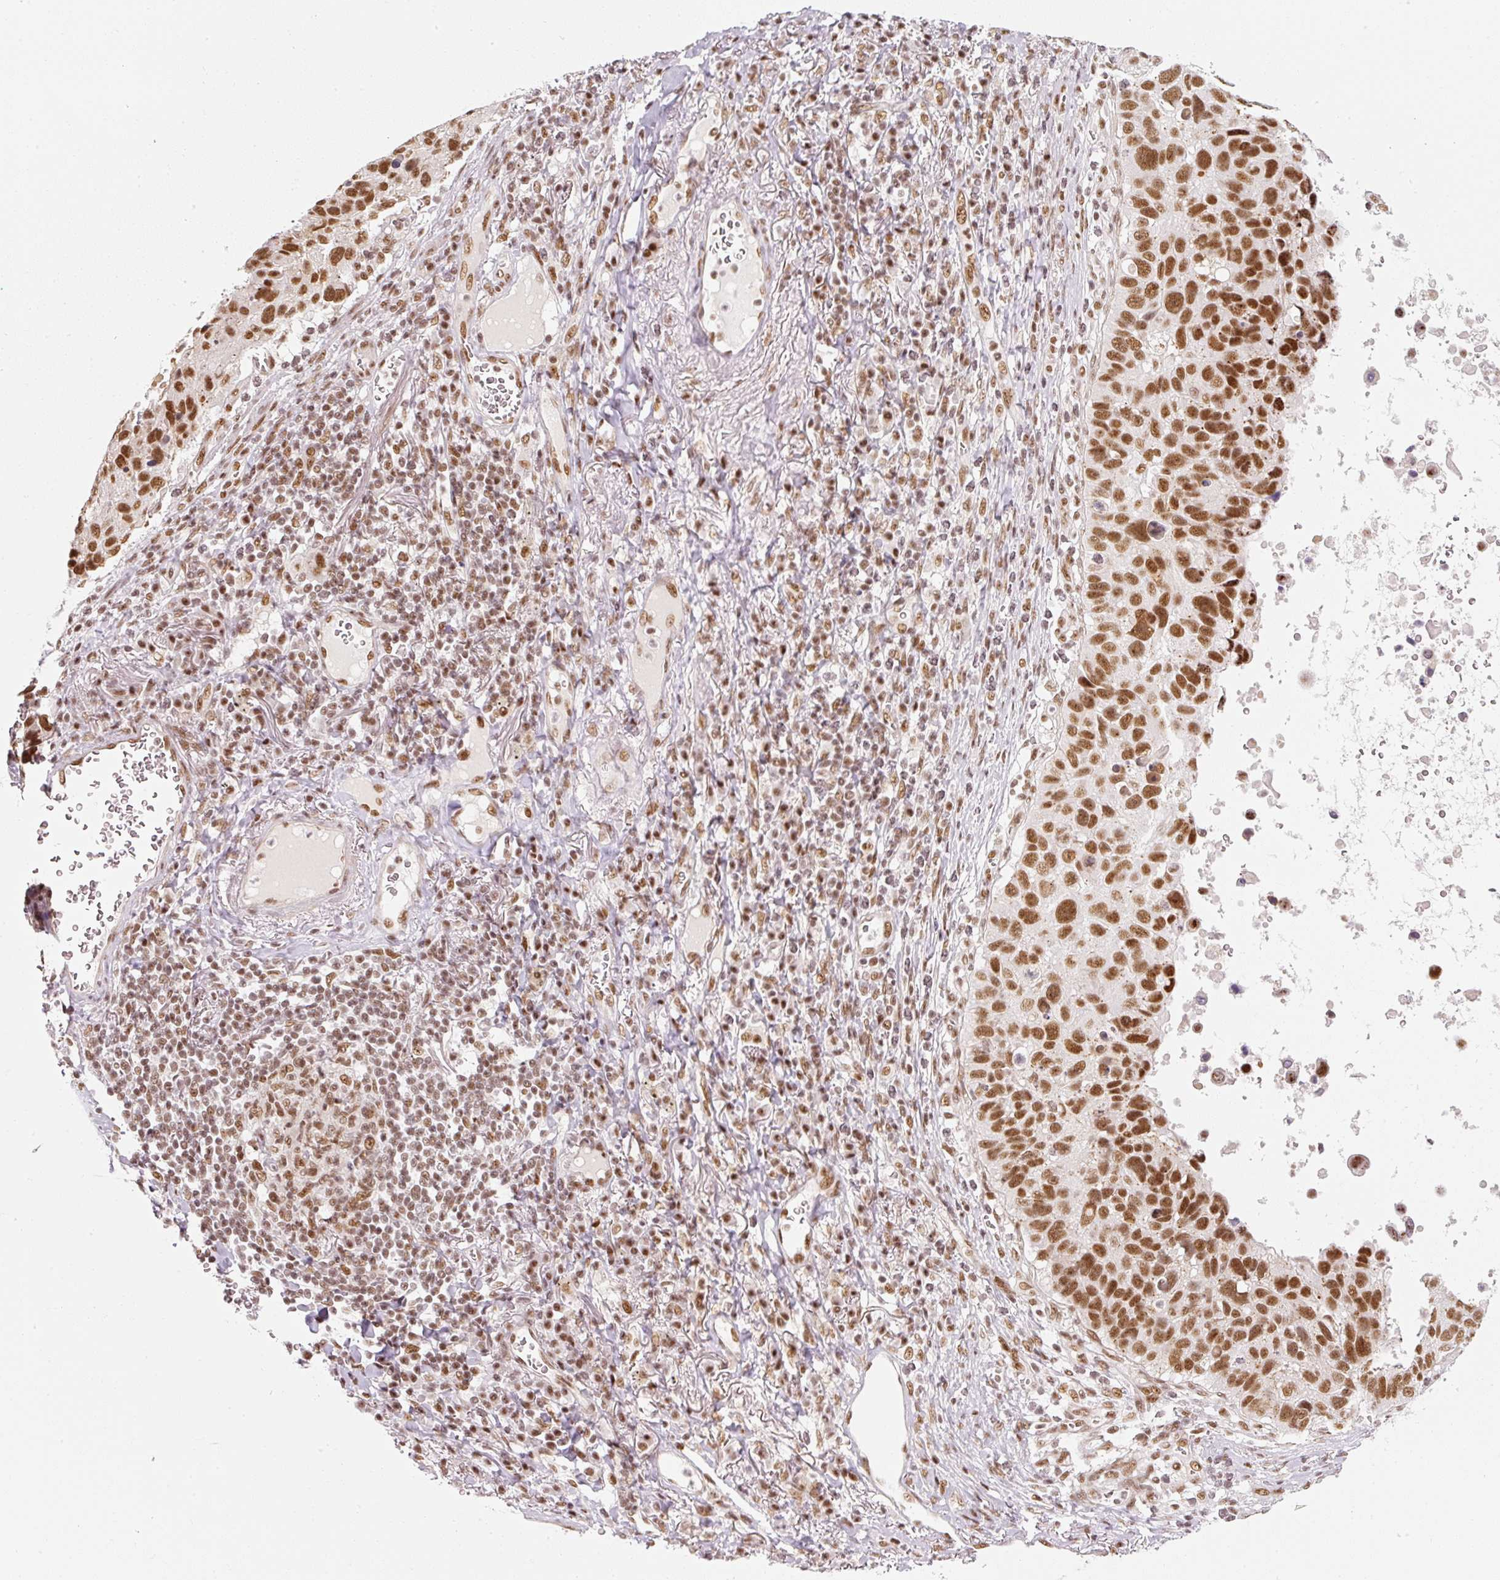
{"staining": {"intensity": "strong", "quantity": ">75%", "location": "nuclear"}, "tissue": "lung cancer", "cell_type": "Tumor cells", "image_type": "cancer", "snomed": [{"axis": "morphology", "description": "Squamous cell carcinoma, NOS"}, {"axis": "topography", "description": "Lung"}], "caption": "Lung squamous cell carcinoma stained for a protein shows strong nuclear positivity in tumor cells.", "gene": "U2AF2", "patient": {"sex": "male", "age": 66}}